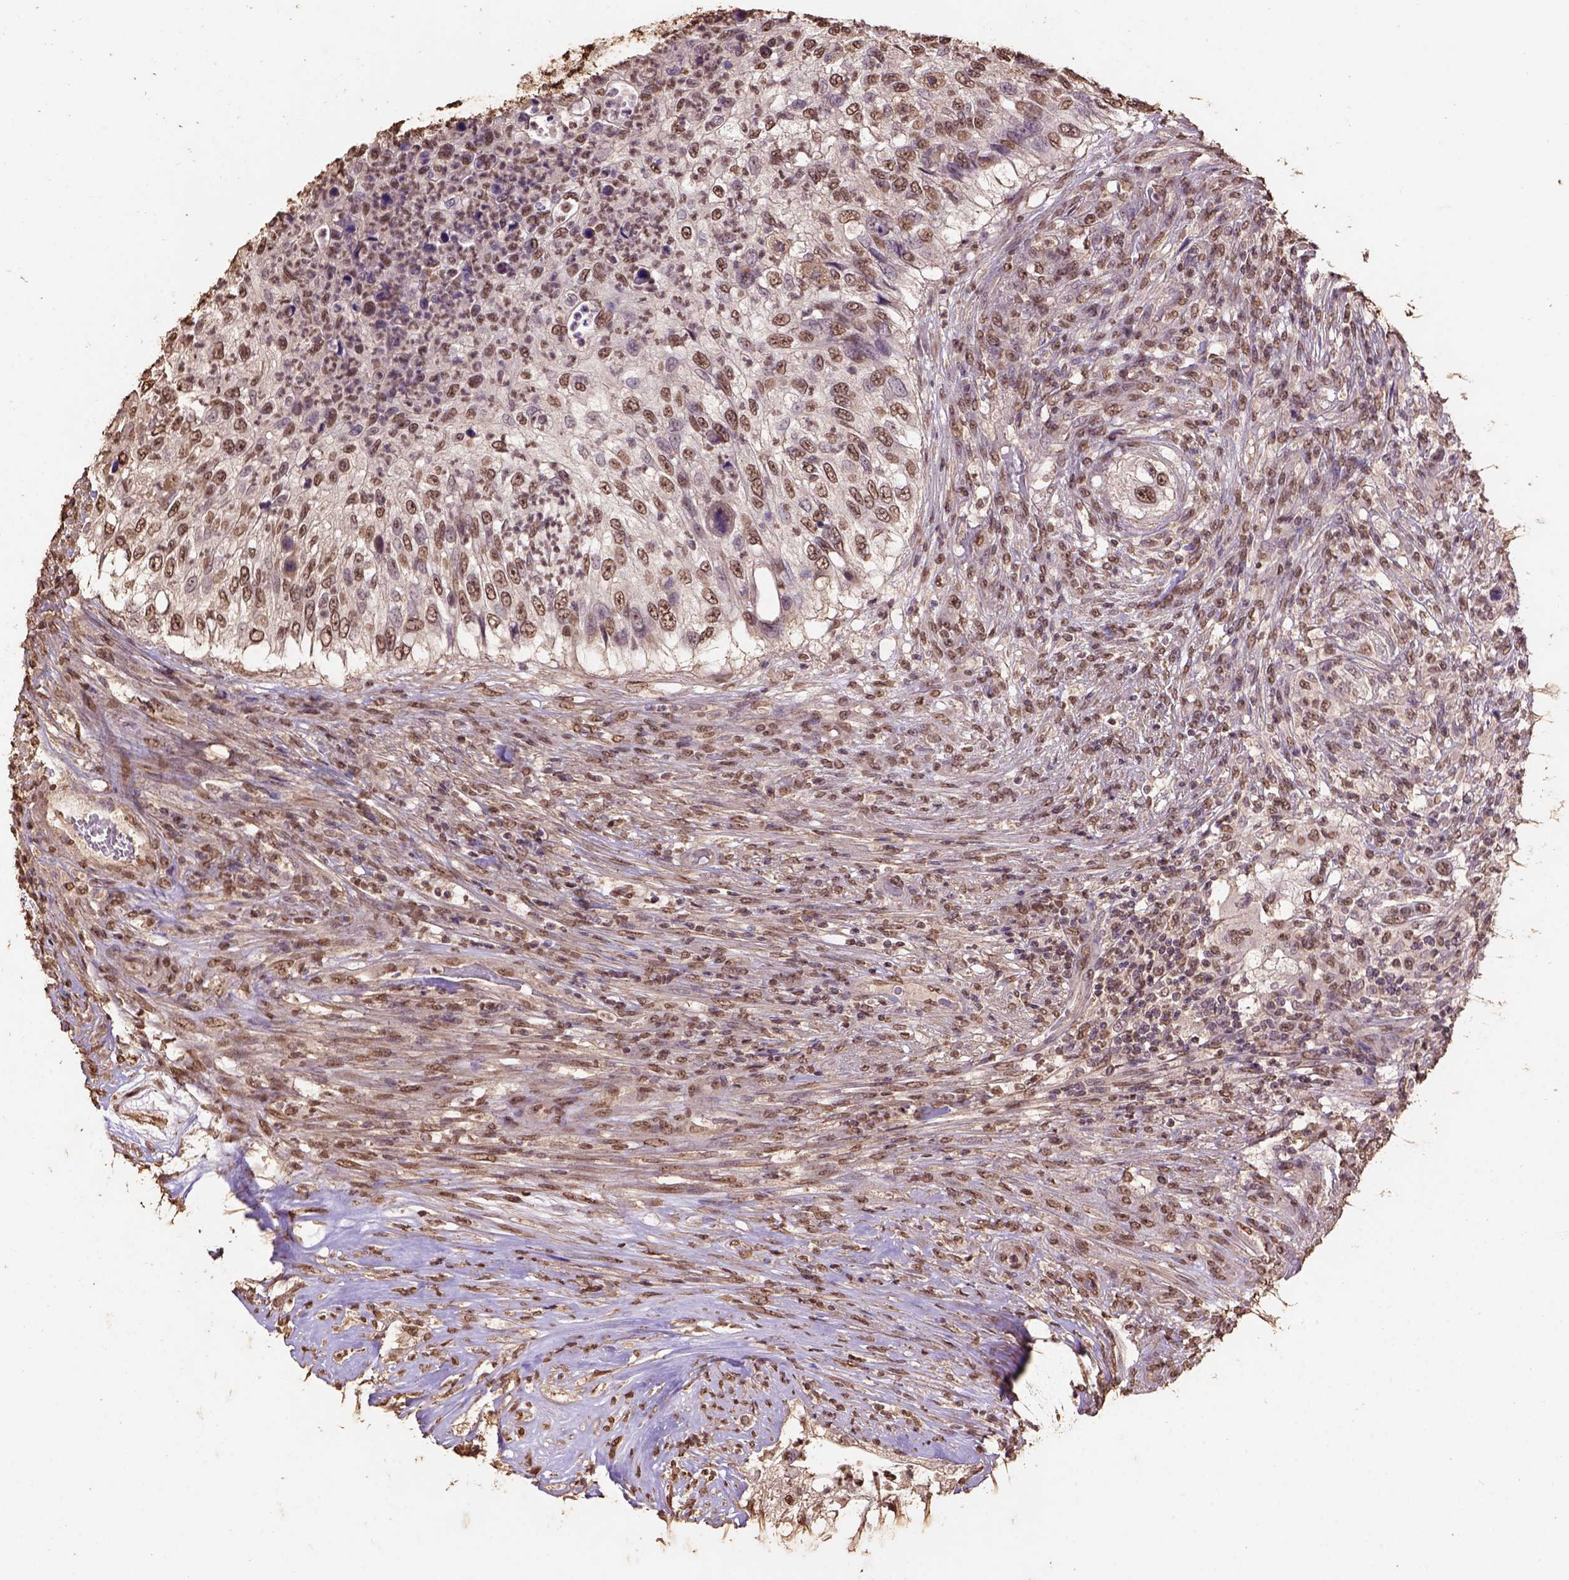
{"staining": {"intensity": "moderate", "quantity": ">75%", "location": "nuclear"}, "tissue": "urothelial cancer", "cell_type": "Tumor cells", "image_type": "cancer", "snomed": [{"axis": "morphology", "description": "Urothelial carcinoma, High grade"}, {"axis": "topography", "description": "Urinary bladder"}], "caption": "Urothelial cancer stained for a protein shows moderate nuclear positivity in tumor cells.", "gene": "CSTF2T", "patient": {"sex": "female", "age": 60}}